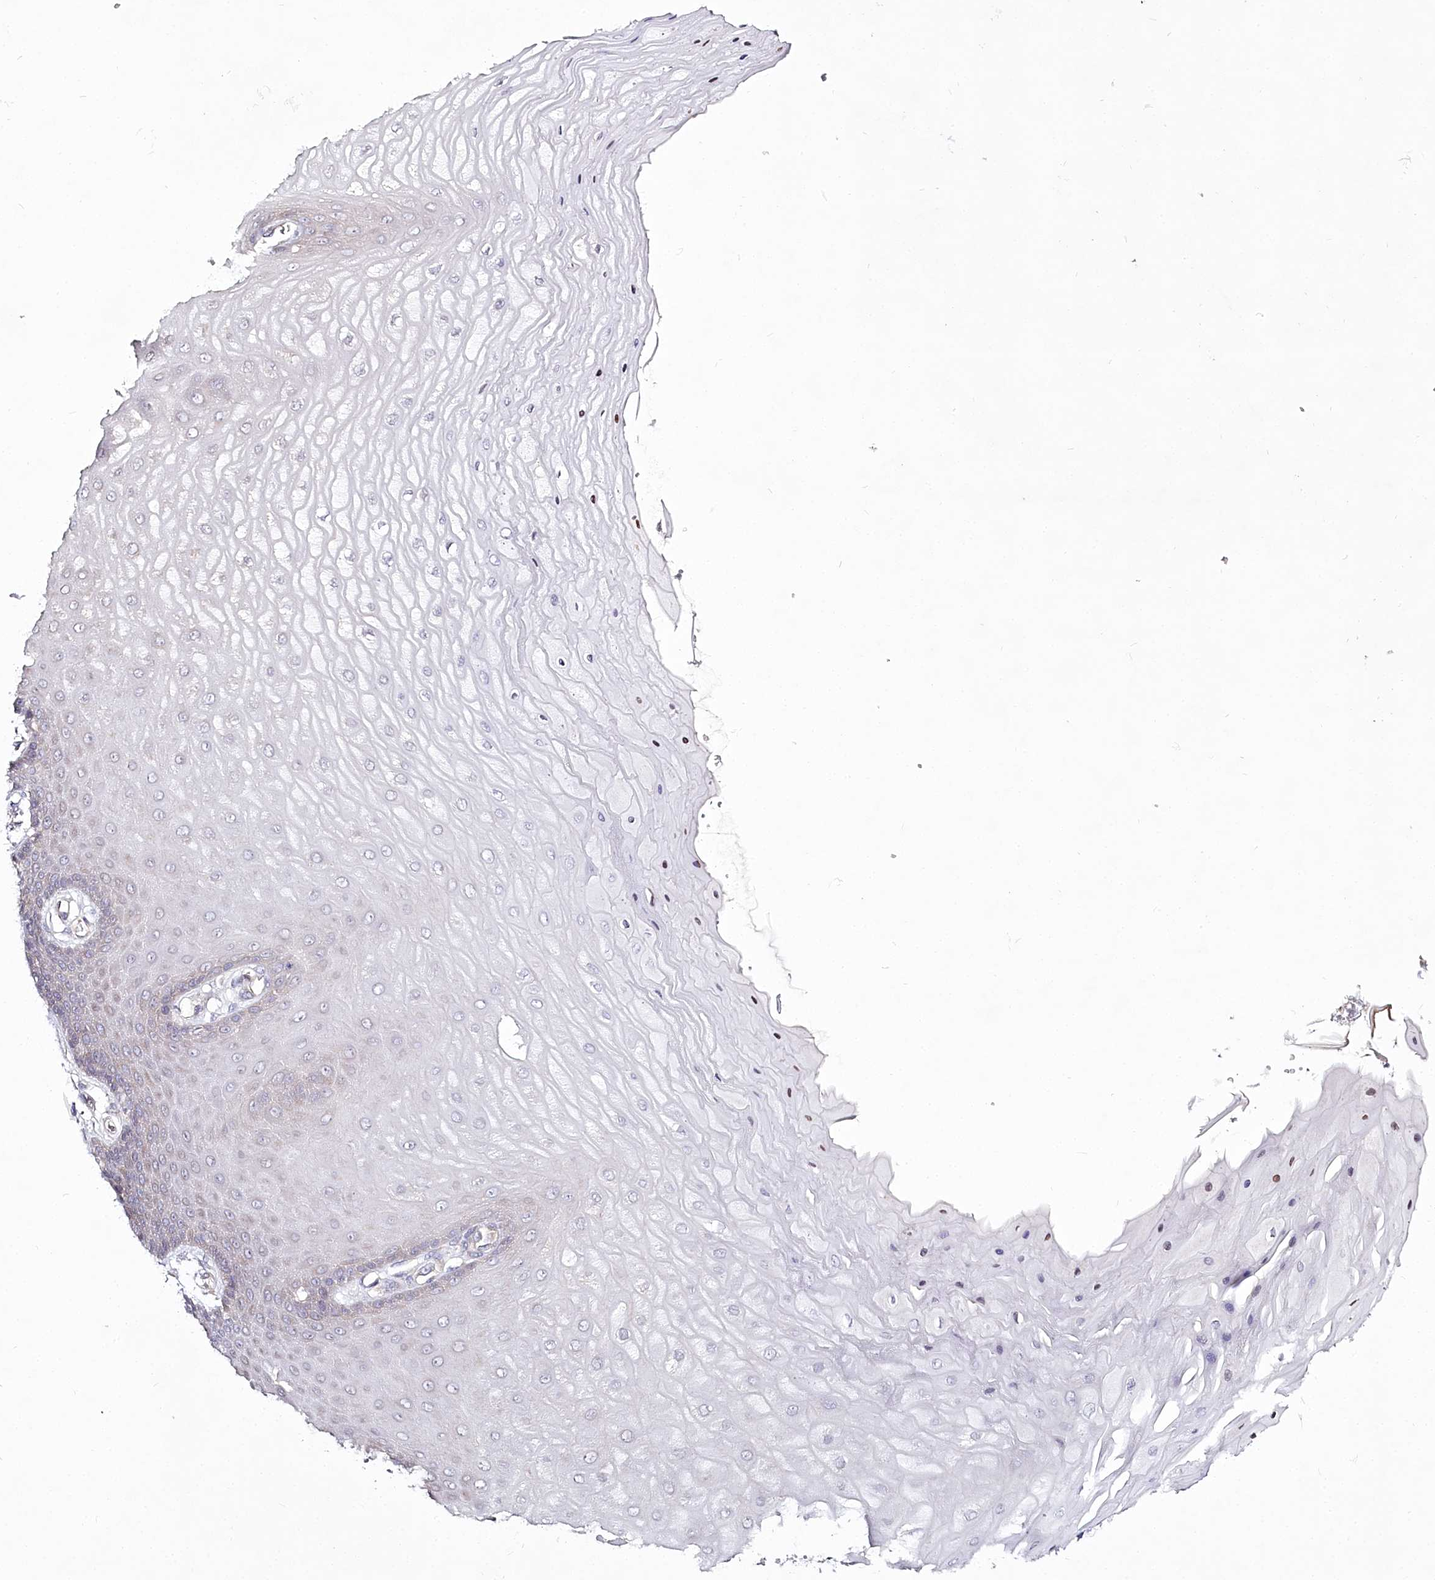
{"staining": {"intensity": "negative", "quantity": "none", "location": "none"}, "tissue": "cervix", "cell_type": "Glandular cells", "image_type": "normal", "snomed": [{"axis": "morphology", "description": "Normal tissue, NOS"}, {"axis": "topography", "description": "Cervix"}], "caption": "This is a photomicrograph of immunohistochemistry staining of unremarkable cervix, which shows no expression in glandular cells. (Immunohistochemistry, brightfield microscopy, high magnification).", "gene": "SPINK13", "patient": {"sex": "female", "age": 55}}